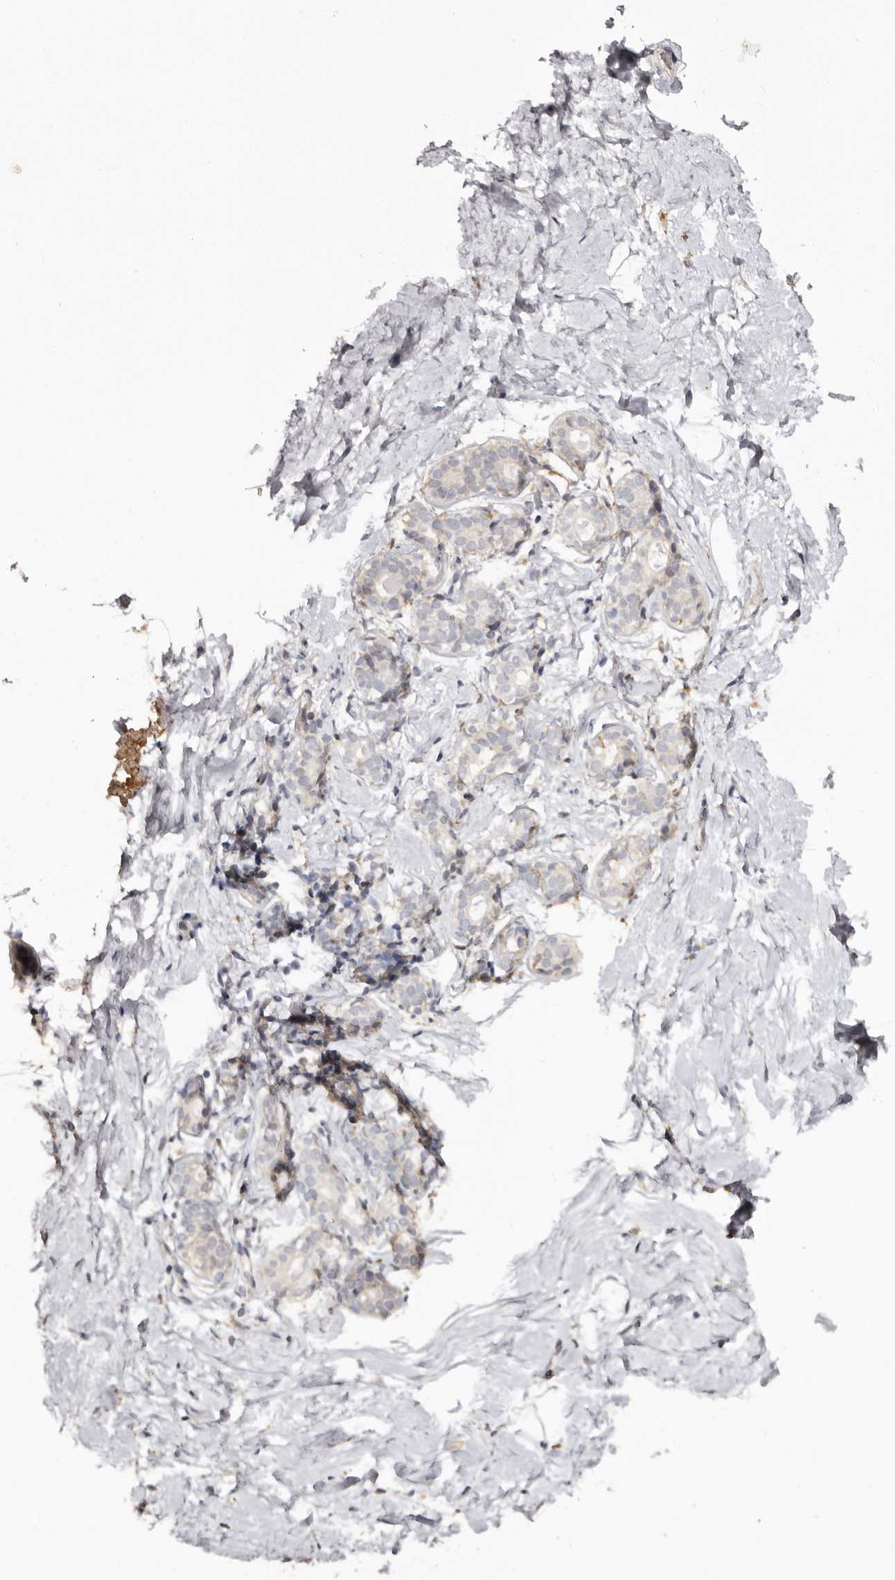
{"staining": {"intensity": "negative", "quantity": "none", "location": "none"}, "tissue": "breast", "cell_type": "Adipocytes", "image_type": "normal", "snomed": [{"axis": "morphology", "description": "Normal tissue, NOS"}, {"axis": "morphology", "description": "Adenoma, NOS"}, {"axis": "topography", "description": "Breast"}], "caption": "High power microscopy image of an IHC histopathology image of unremarkable breast, revealing no significant expression in adipocytes. The staining was performed using DAB to visualize the protein expression in brown, while the nuclei were stained in blue with hematoxylin (Magnification: 20x).", "gene": "PIGX", "patient": {"sex": "female", "age": 23}}